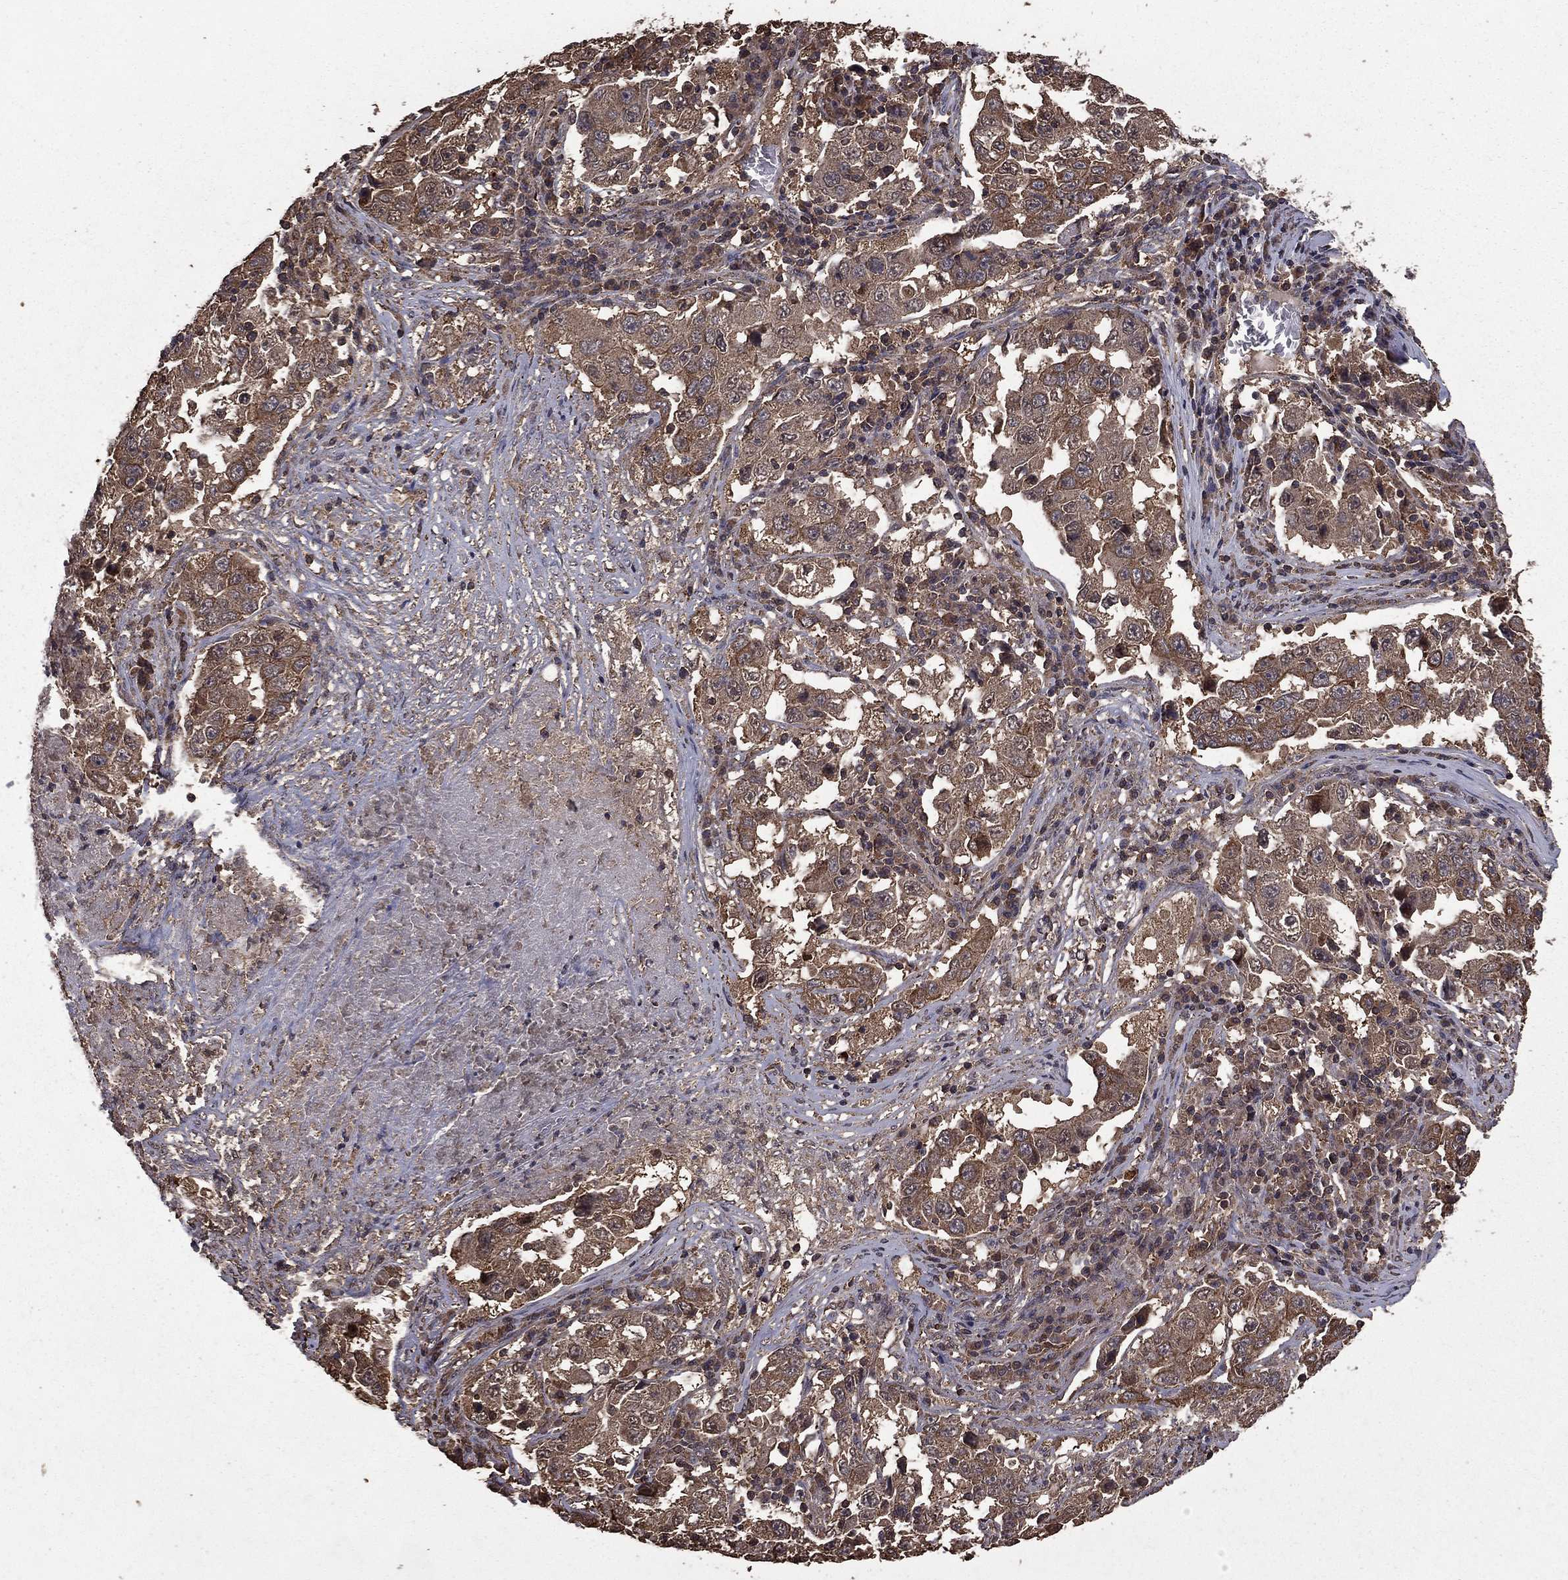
{"staining": {"intensity": "weak", "quantity": ">75%", "location": "cytoplasmic/membranous"}, "tissue": "lung cancer", "cell_type": "Tumor cells", "image_type": "cancer", "snomed": [{"axis": "morphology", "description": "Adenocarcinoma, NOS"}, {"axis": "topography", "description": "Lung"}], "caption": "This image reveals immunohistochemistry (IHC) staining of adenocarcinoma (lung), with low weak cytoplasmic/membranous expression in about >75% of tumor cells.", "gene": "BIRC6", "patient": {"sex": "male", "age": 73}}